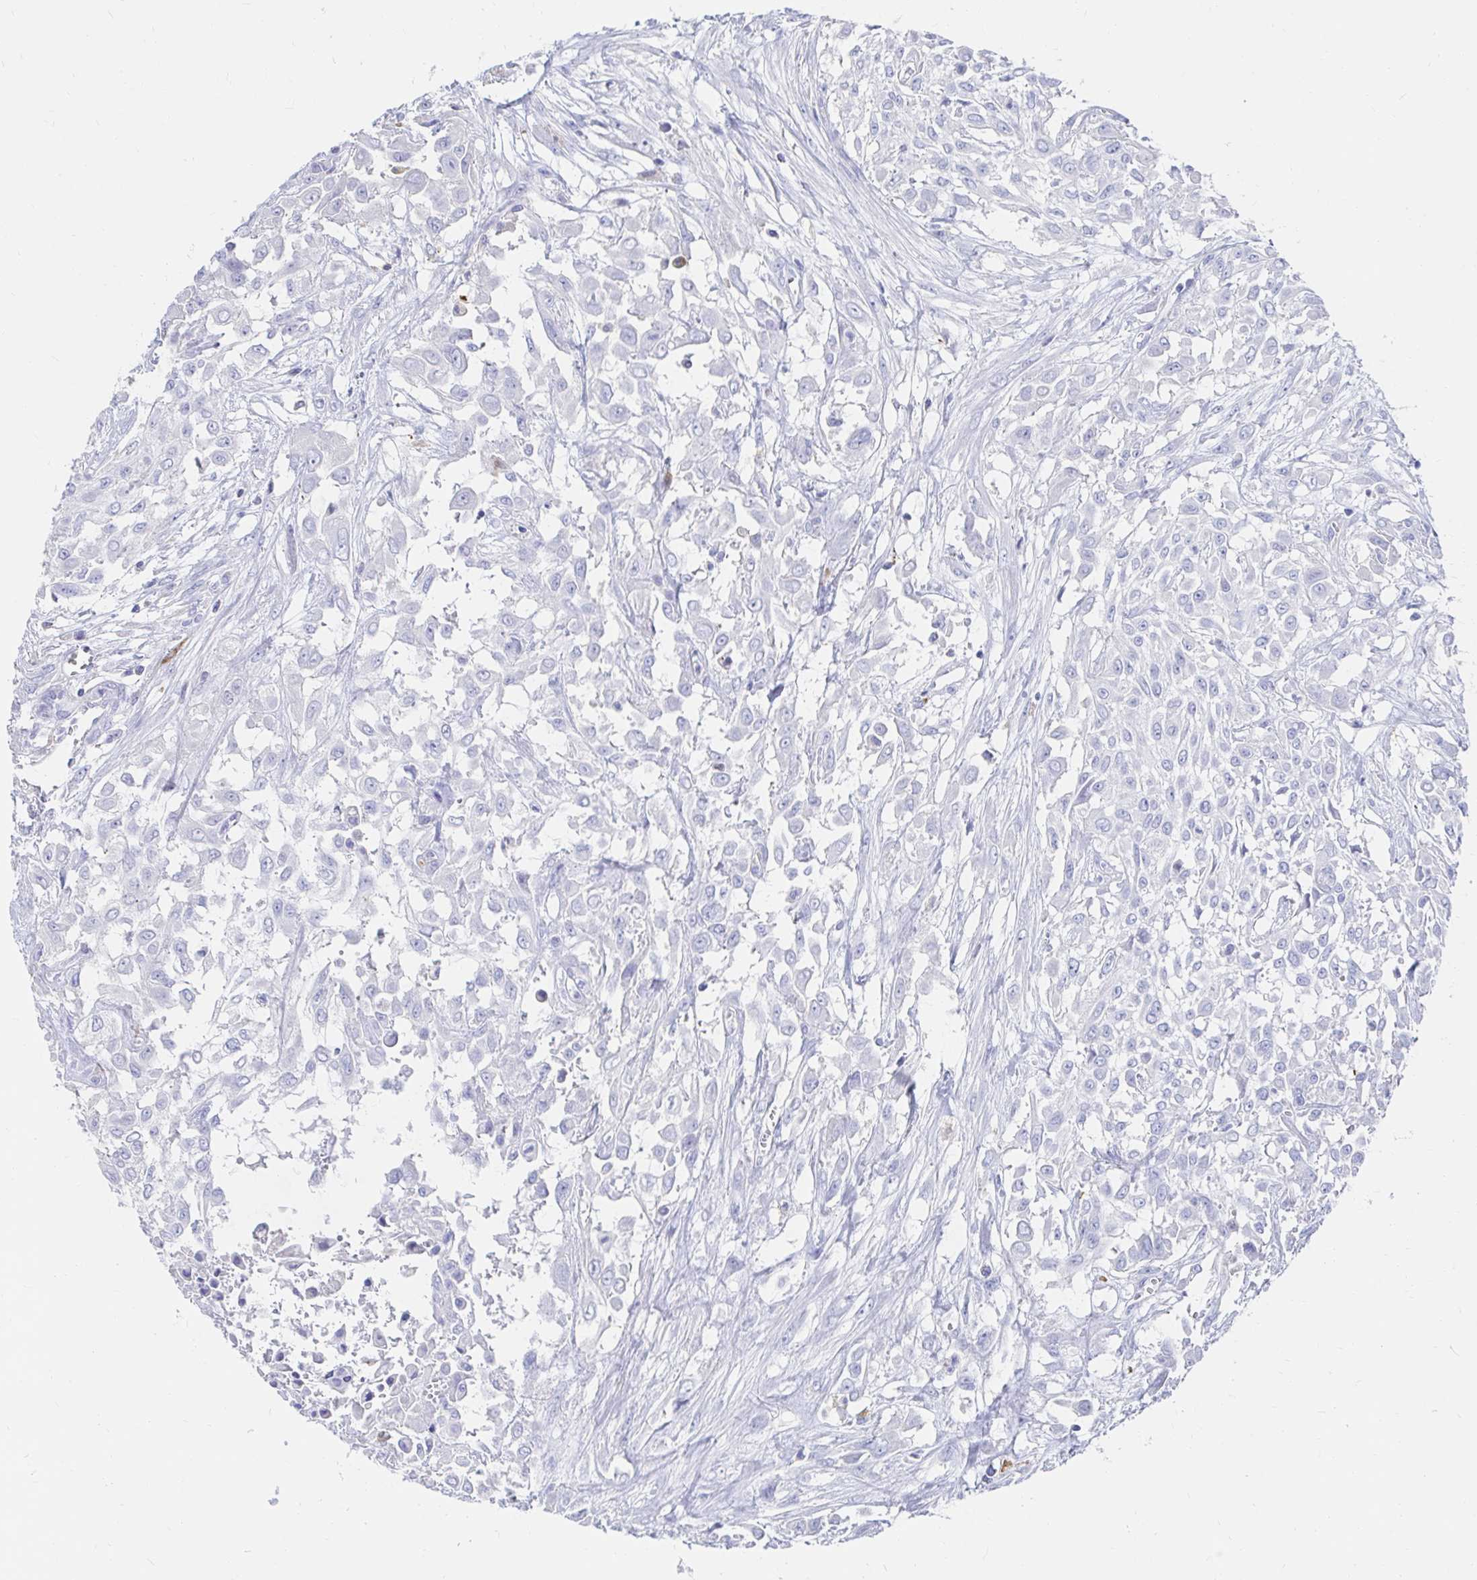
{"staining": {"intensity": "negative", "quantity": "none", "location": "none"}, "tissue": "urothelial cancer", "cell_type": "Tumor cells", "image_type": "cancer", "snomed": [{"axis": "morphology", "description": "Urothelial carcinoma, High grade"}, {"axis": "topography", "description": "Urinary bladder"}], "caption": "A high-resolution image shows immunohistochemistry staining of high-grade urothelial carcinoma, which reveals no significant positivity in tumor cells. (DAB immunohistochemistry, high magnification).", "gene": "LAMC3", "patient": {"sex": "male", "age": 57}}